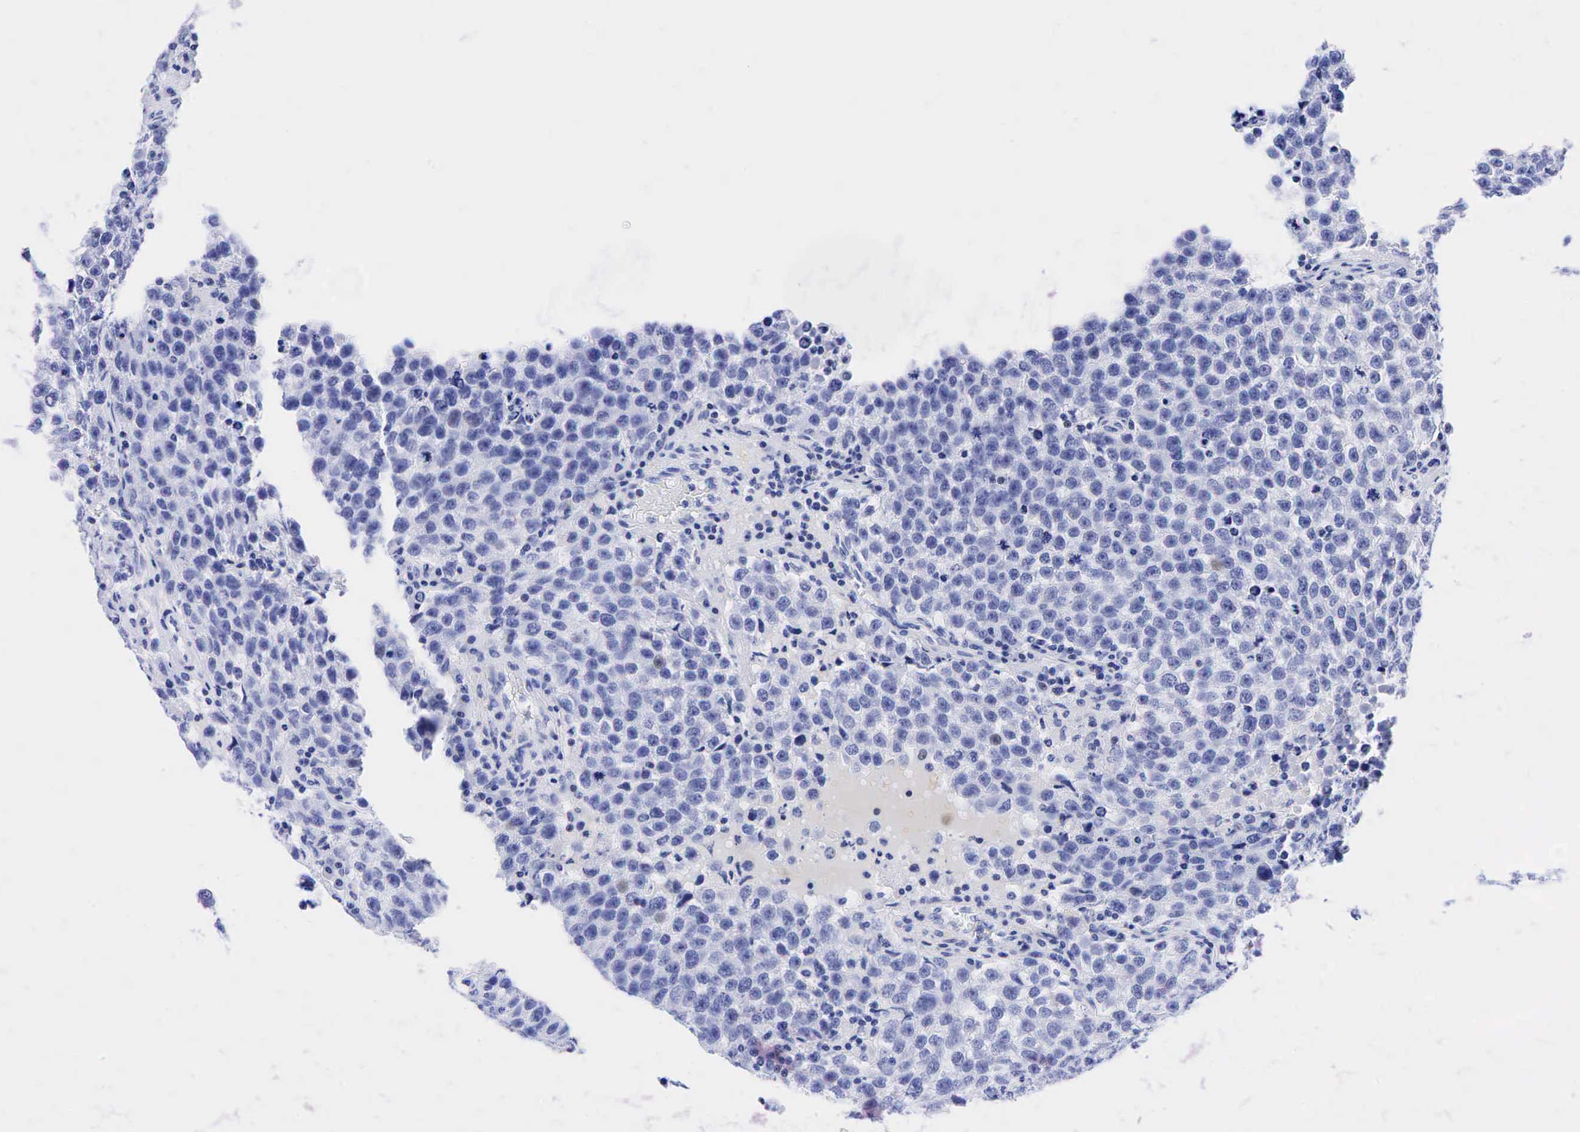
{"staining": {"intensity": "negative", "quantity": "none", "location": "none"}, "tissue": "testis cancer", "cell_type": "Tumor cells", "image_type": "cancer", "snomed": [{"axis": "morphology", "description": "Seminoma, NOS"}, {"axis": "topography", "description": "Testis"}], "caption": "Immunohistochemical staining of testis cancer displays no significant positivity in tumor cells.", "gene": "FUT4", "patient": {"sex": "male", "age": 36}}